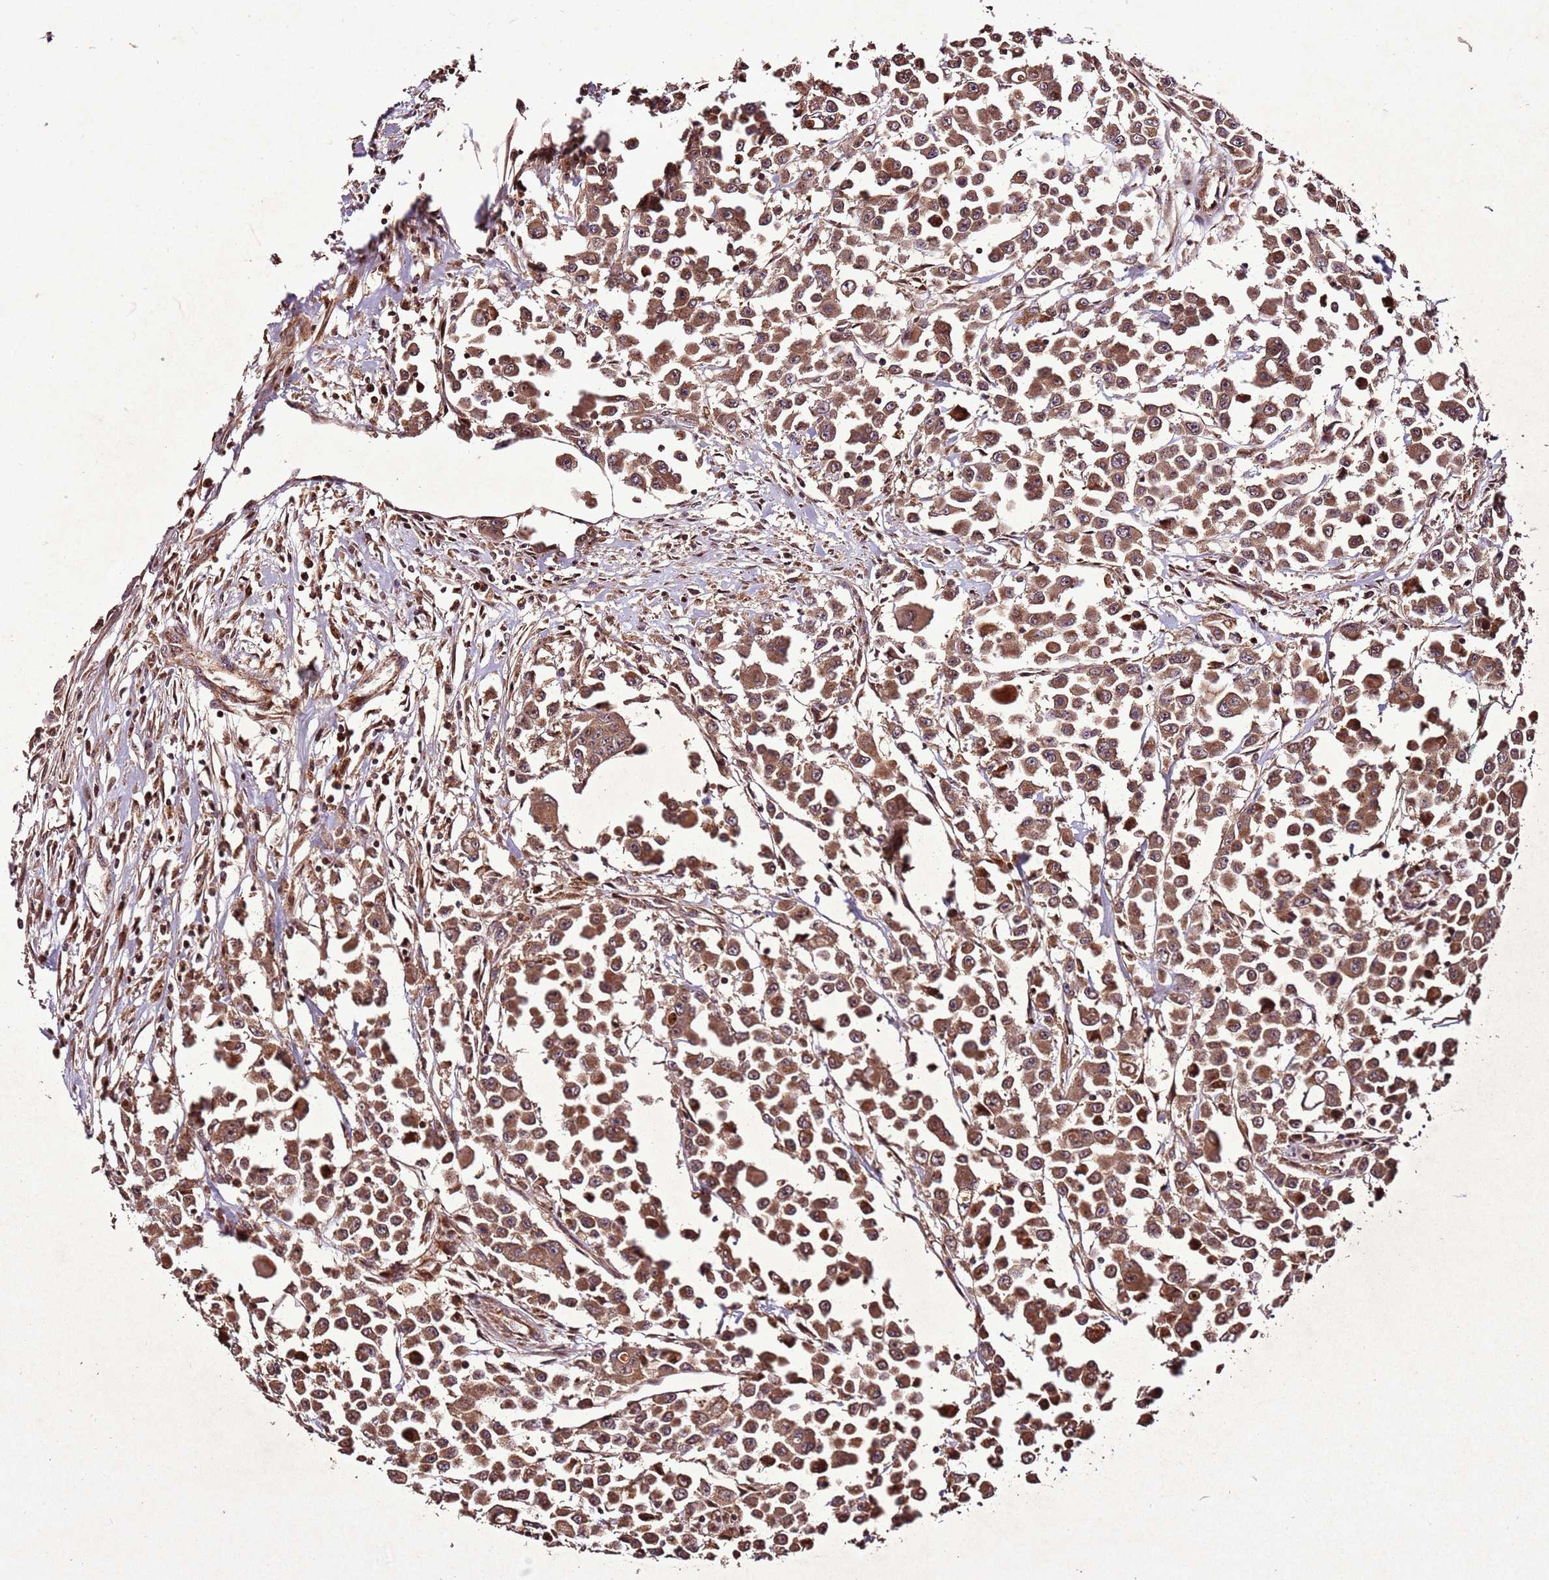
{"staining": {"intensity": "moderate", "quantity": ">75%", "location": "cytoplasmic/membranous"}, "tissue": "colorectal cancer", "cell_type": "Tumor cells", "image_type": "cancer", "snomed": [{"axis": "morphology", "description": "Adenocarcinoma, NOS"}, {"axis": "topography", "description": "Colon"}], "caption": "A histopathology image of human colorectal cancer stained for a protein demonstrates moderate cytoplasmic/membranous brown staining in tumor cells.", "gene": "PTMA", "patient": {"sex": "male", "age": 51}}